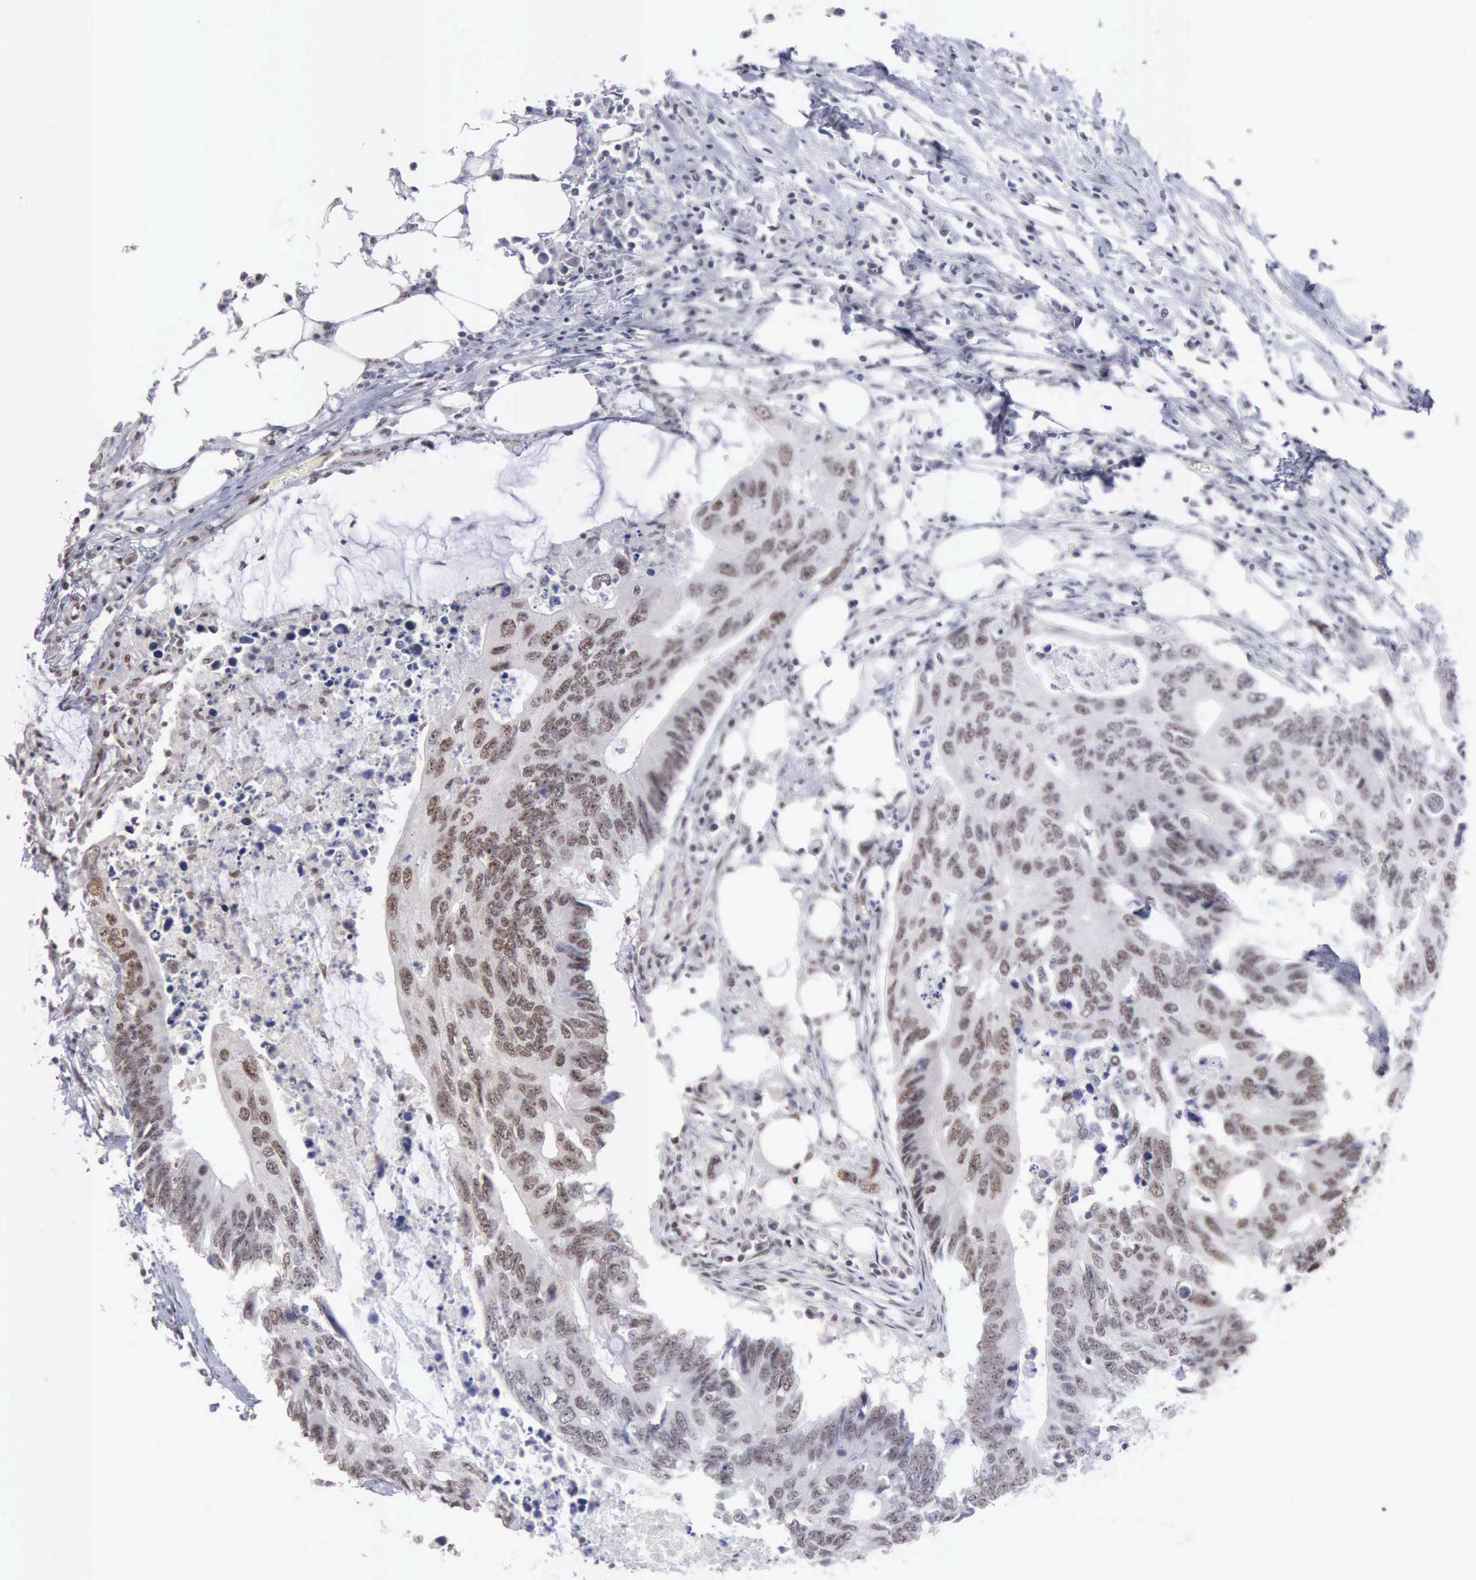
{"staining": {"intensity": "moderate", "quantity": ">75%", "location": "nuclear"}, "tissue": "colorectal cancer", "cell_type": "Tumor cells", "image_type": "cancer", "snomed": [{"axis": "morphology", "description": "Adenocarcinoma, NOS"}, {"axis": "topography", "description": "Colon"}], "caption": "High-magnification brightfield microscopy of adenocarcinoma (colorectal) stained with DAB (3,3'-diaminobenzidine) (brown) and counterstained with hematoxylin (blue). tumor cells exhibit moderate nuclear expression is present in about>75% of cells.", "gene": "TAF1", "patient": {"sex": "male", "age": 71}}